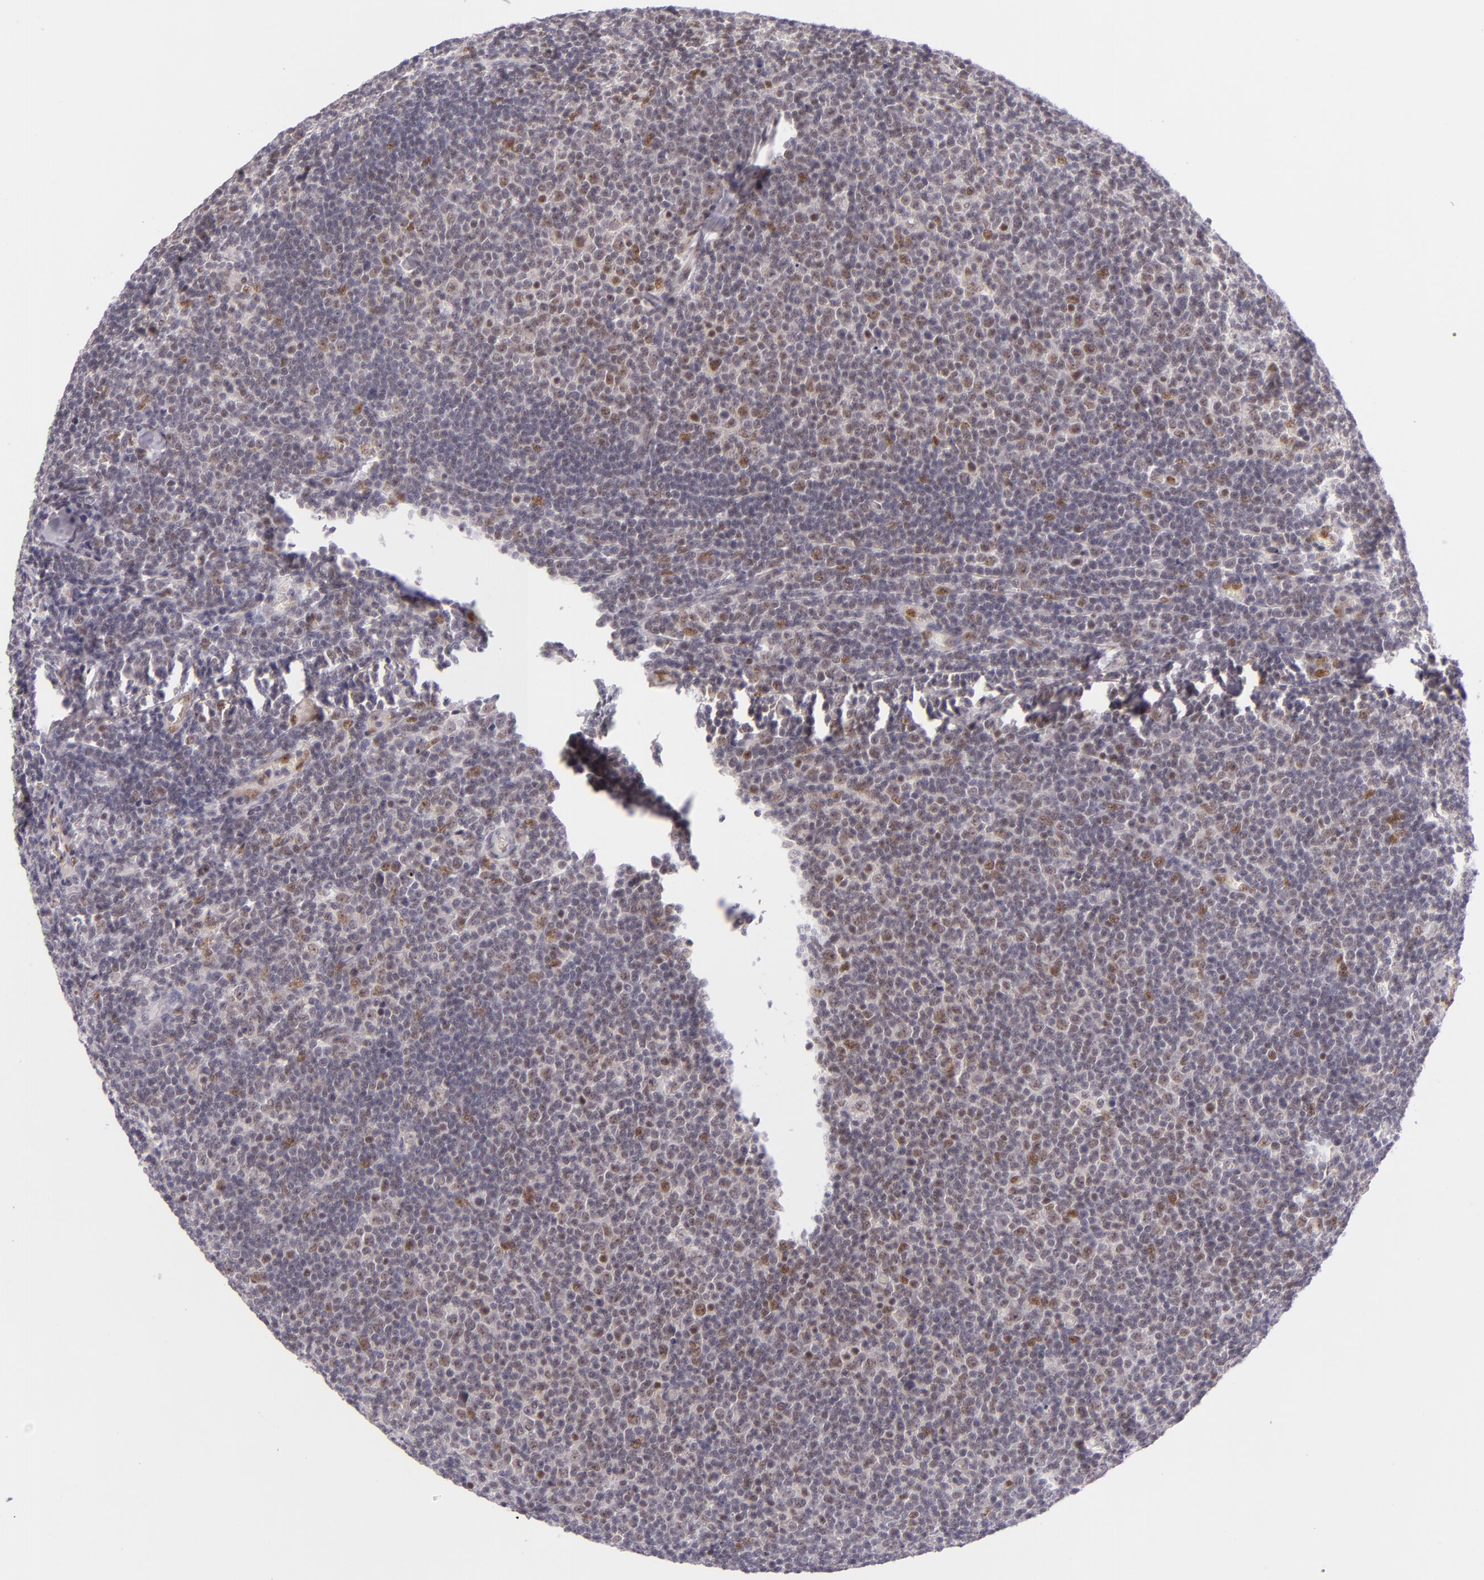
{"staining": {"intensity": "moderate", "quantity": "25%-75%", "location": "nuclear"}, "tissue": "lymphoma", "cell_type": "Tumor cells", "image_type": "cancer", "snomed": [{"axis": "morphology", "description": "Malignant lymphoma, non-Hodgkin's type, Low grade"}, {"axis": "topography", "description": "Lymph node"}], "caption": "DAB immunohistochemical staining of lymphoma reveals moderate nuclear protein positivity in approximately 25%-75% of tumor cells.", "gene": "BCL3", "patient": {"sex": "male", "age": 74}}